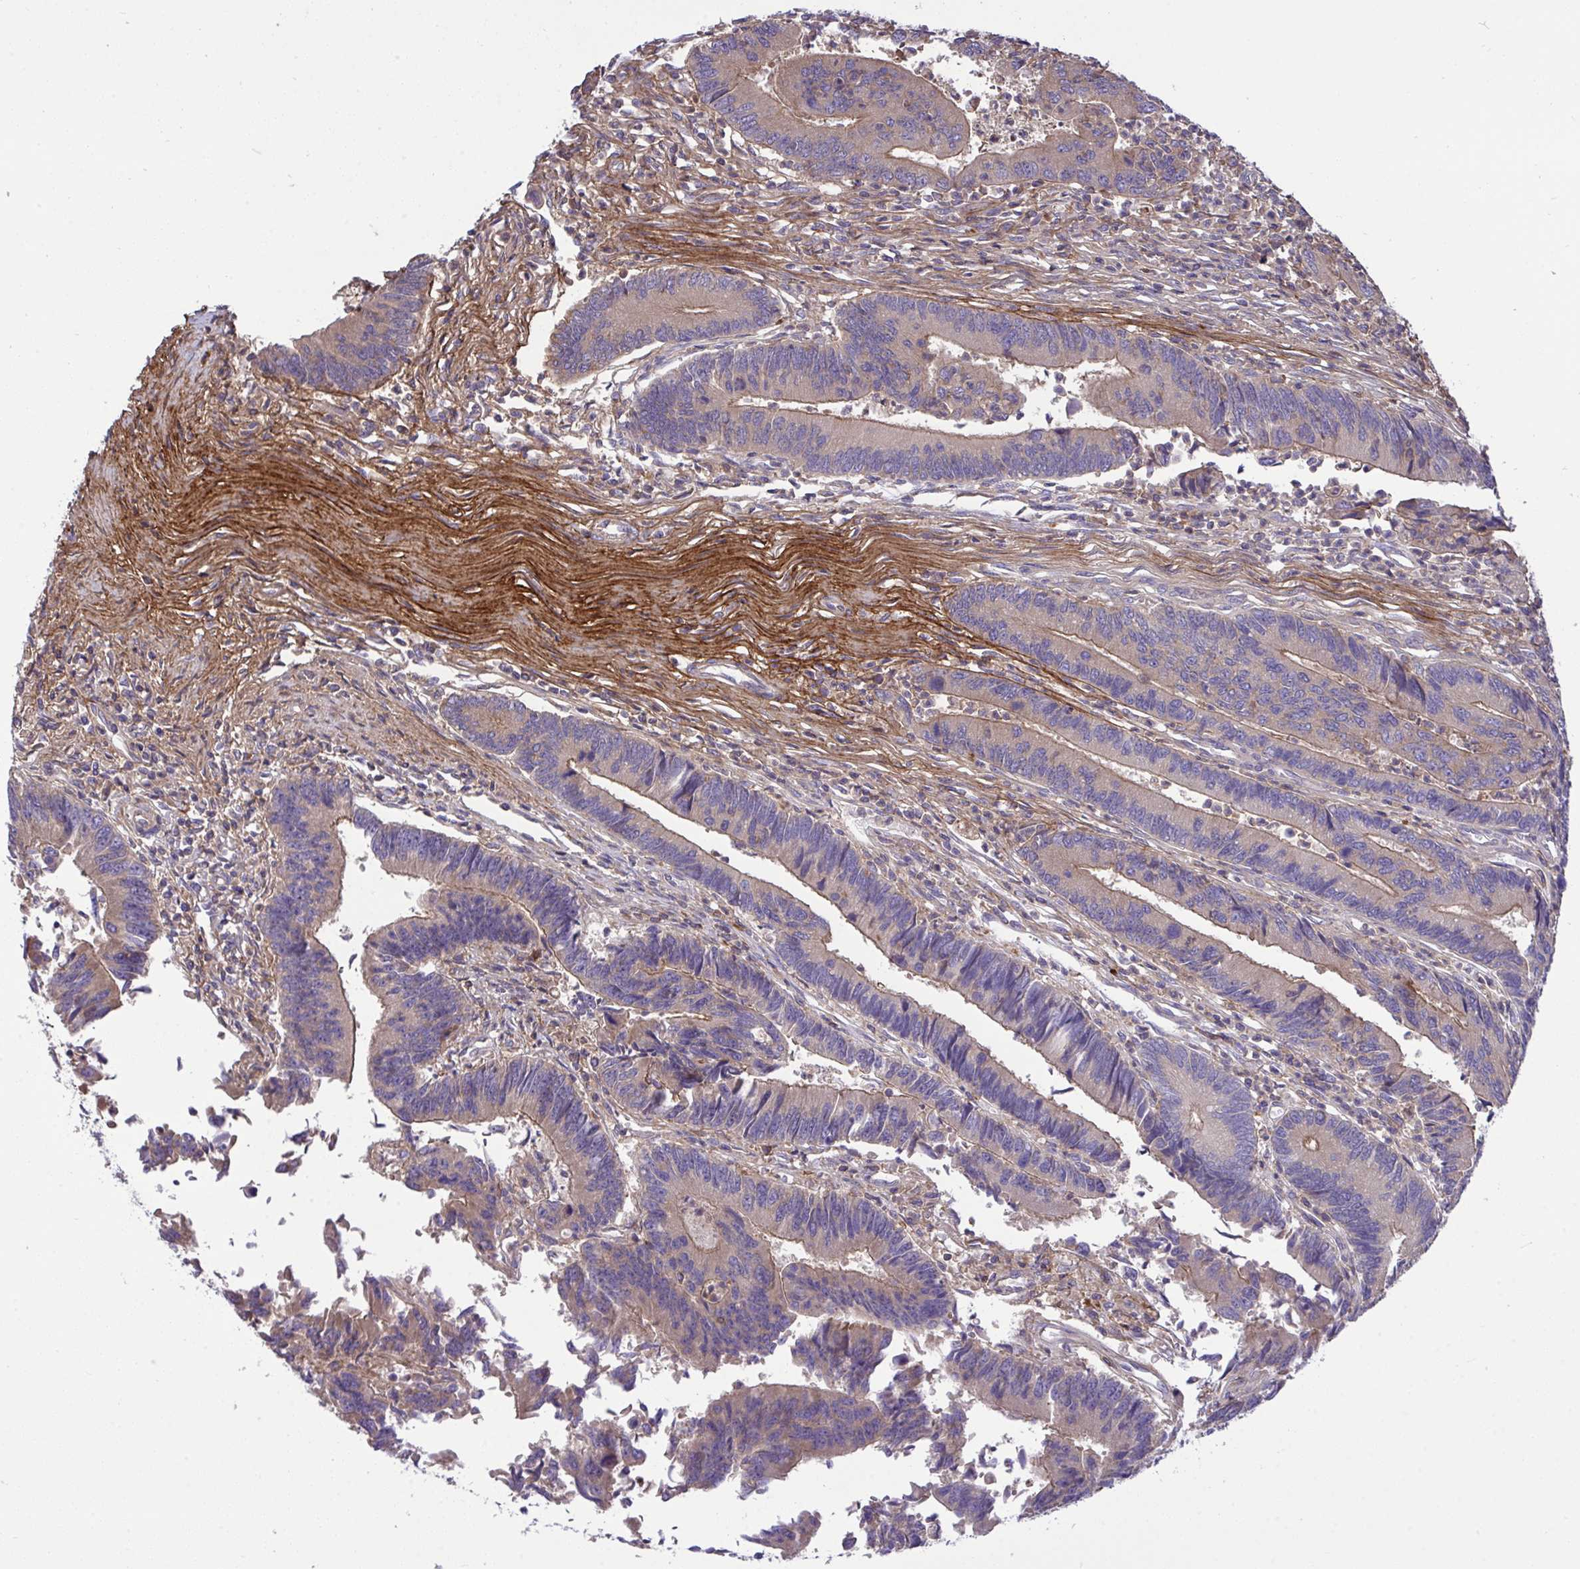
{"staining": {"intensity": "weak", "quantity": "25%-75%", "location": "cytoplasmic/membranous"}, "tissue": "colorectal cancer", "cell_type": "Tumor cells", "image_type": "cancer", "snomed": [{"axis": "morphology", "description": "Adenocarcinoma, NOS"}, {"axis": "topography", "description": "Colon"}], "caption": "DAB (3,3'-diaminobenzidine) immunohistochemical staining of adenocarcinoma (colorectal) reveals weak cytoplasmic/membranous protein positivity in about 25%-75% of tumor cells.", "gene": "GRB14", "patient": {"sex": "female", "age": 67}}